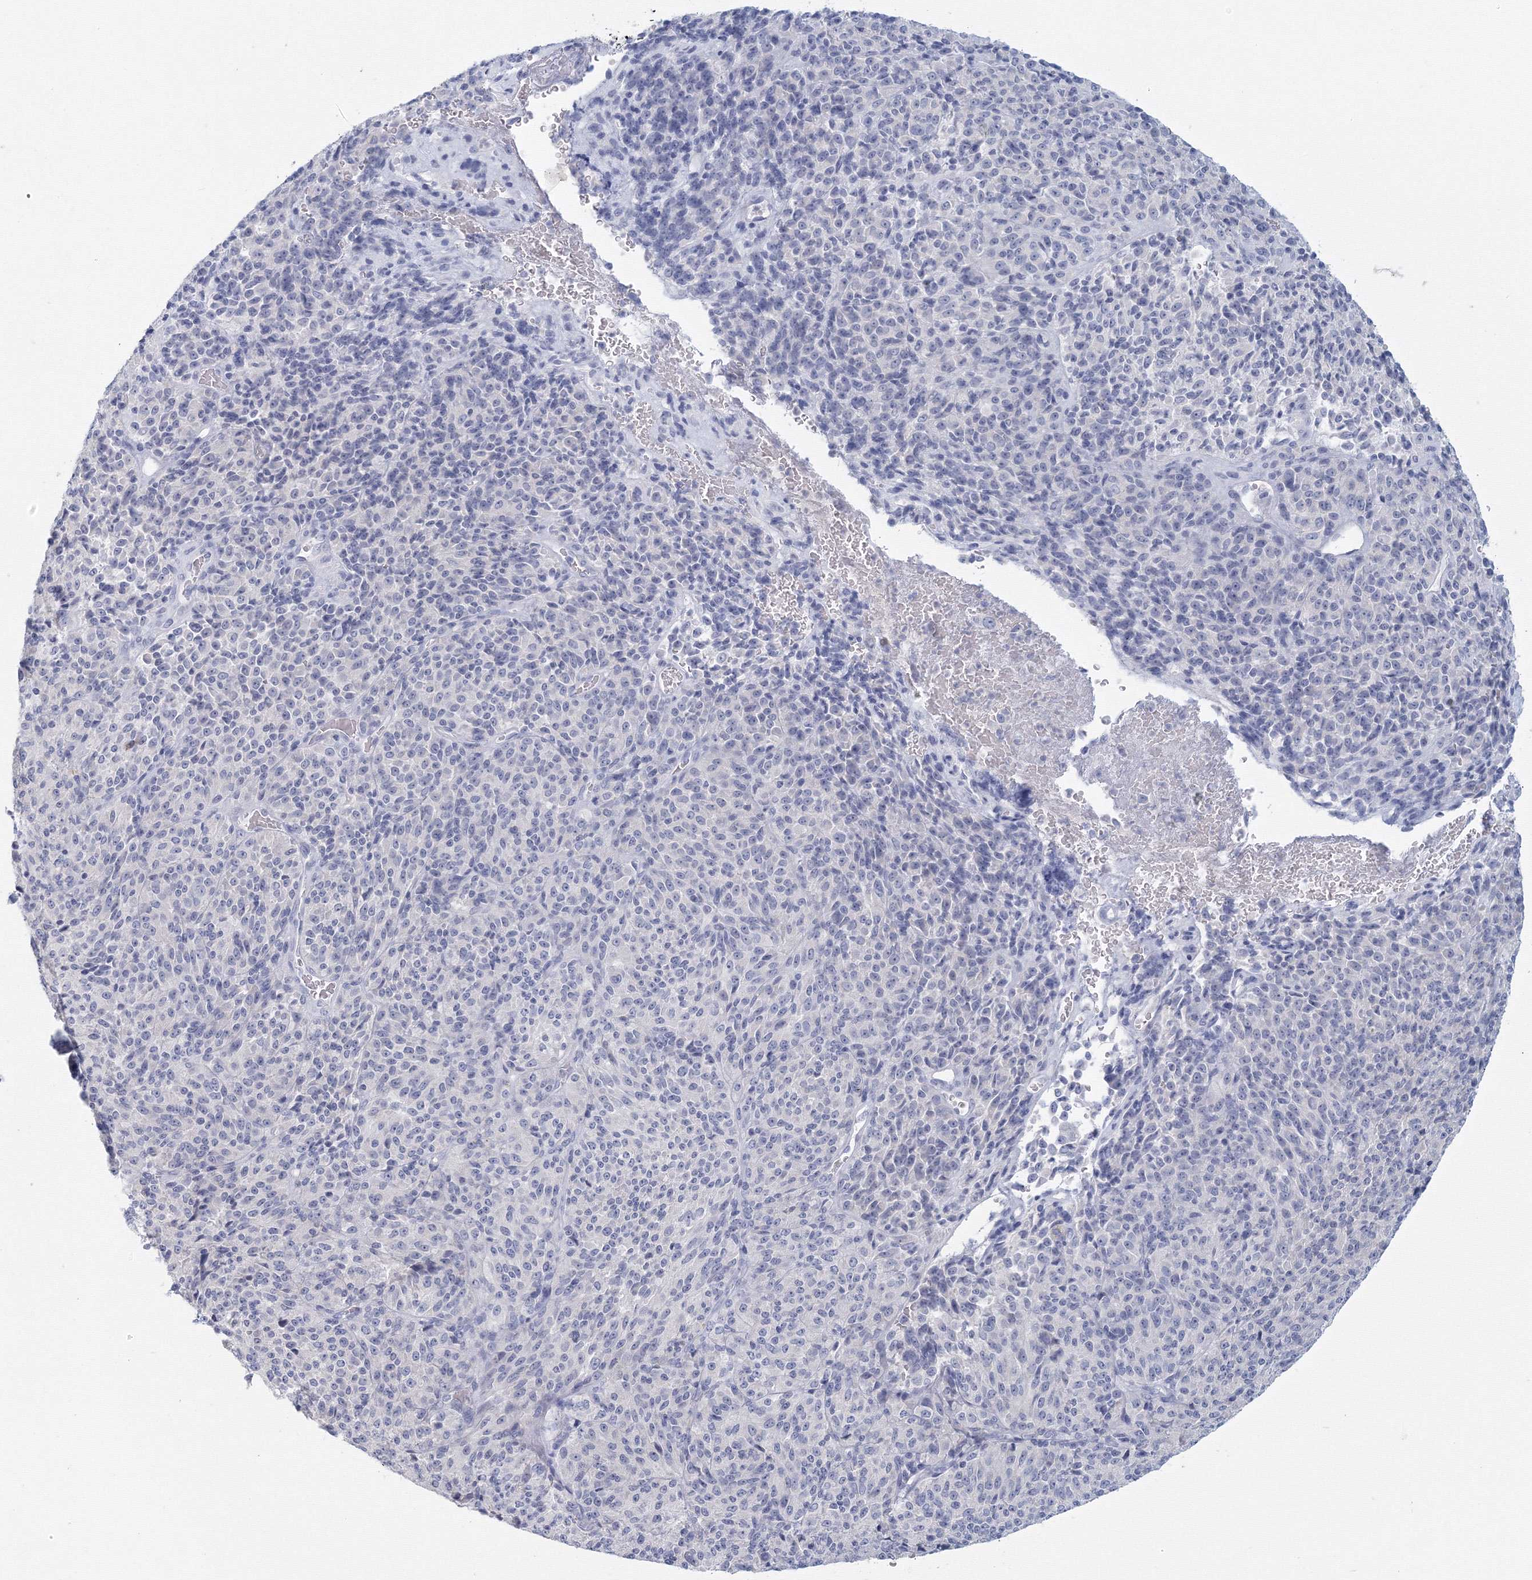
{"staining": {"intensity": "negative", "quantity": "none", "location": "none"}, "tissue": "melanoma", "cell_type": "Tumor cells", "image_type": "cancer", "snomed": [{"axis": "morphology", "description": "Malignant melanoma, Metastatic site"}, {"axis": "topography", "description": "Brain"}], "caption": "IHC of melanoma reveals no positivity in tumor cells.", "gene": "TACC2", "patient": {"sex": "female", "age": 56}}